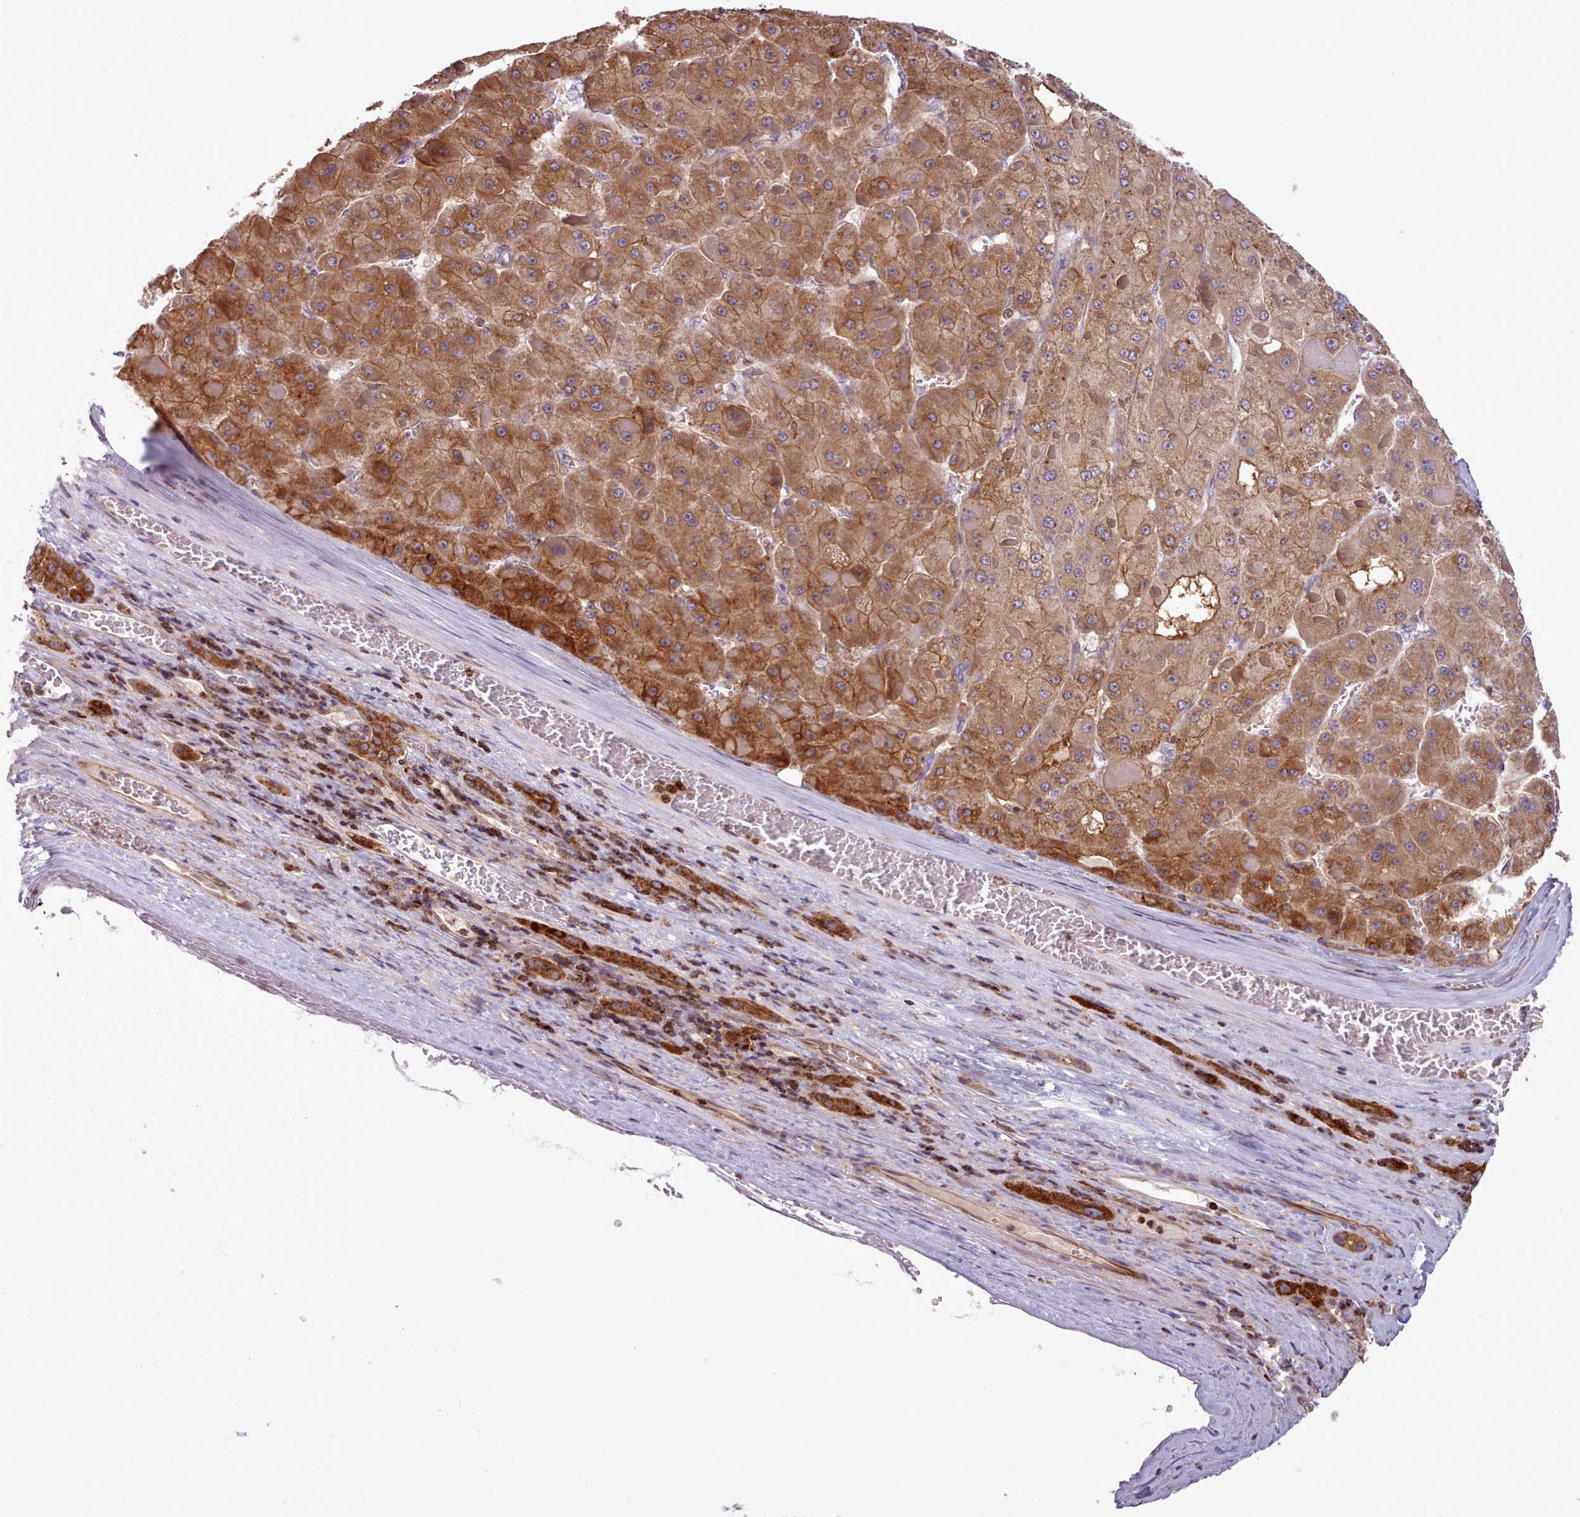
{"staining": {"intensity": "moderate", "quantity": ">75%", "location": "cytoplasmic/membranous"}, "tissue": "liver cancer", "cell_type": "Tumor cells", "image_type": "cancer", "snomed": [{"axis": "morphology", "description": "Carcinoma, Hepatocellular, NOS"}, {"axis": "topography", "description": "Liver"}], "caption": "Immunohistochemistry histopathology image of neoplastic tissue: human liver cancer (hepatocellular carcinoma) stained using immunohistochemistry (IHC) exhibits medium levels of moderate protein expression localized specifically in the cytoplasmic/membranous of tumor cells, appearing as a cytoplasmic/membranous brown color.", "gene": "CRYBG1", "patient": {"sex": "female", "age": 73}}